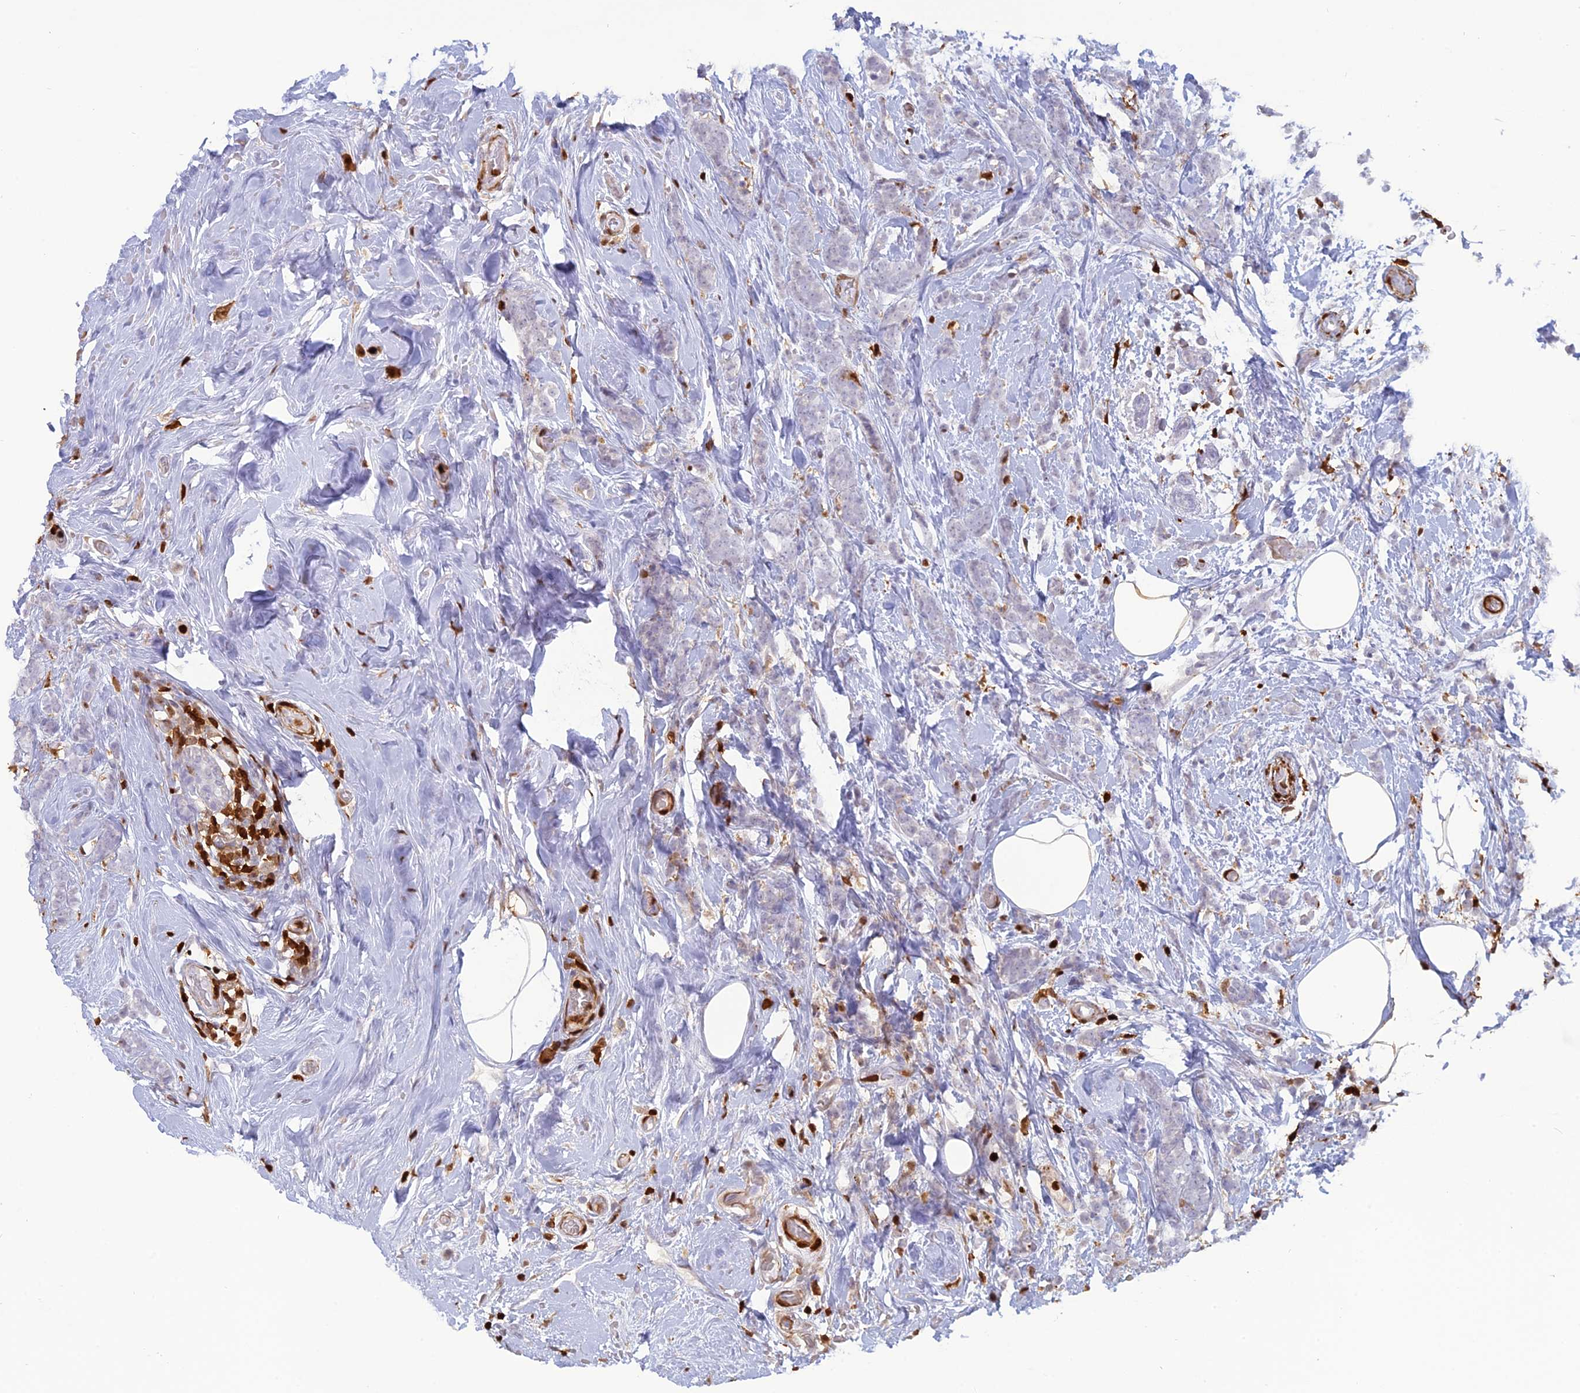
{"staining": {"intensity": "negative", "quantity": "none", "location": "none"}, "tissue": "breast cancer", "cell_type": "Tumor cells", "image_type": "cancer", "snomed": [{"axis": "morphology", "description": "Lobular carcinoma"}, {"axis": "topography", "description": "Breast"}], "caption": "This photomicrograph is of breast lobular carcinoma stained with immunohistochemistry (IHC) to label a protein in brown with the nuclei are counter-stained blue. There is no expression in tumor cells.", "gene": "PGBD4", "patient": {"sex": "female", "age": 58}}